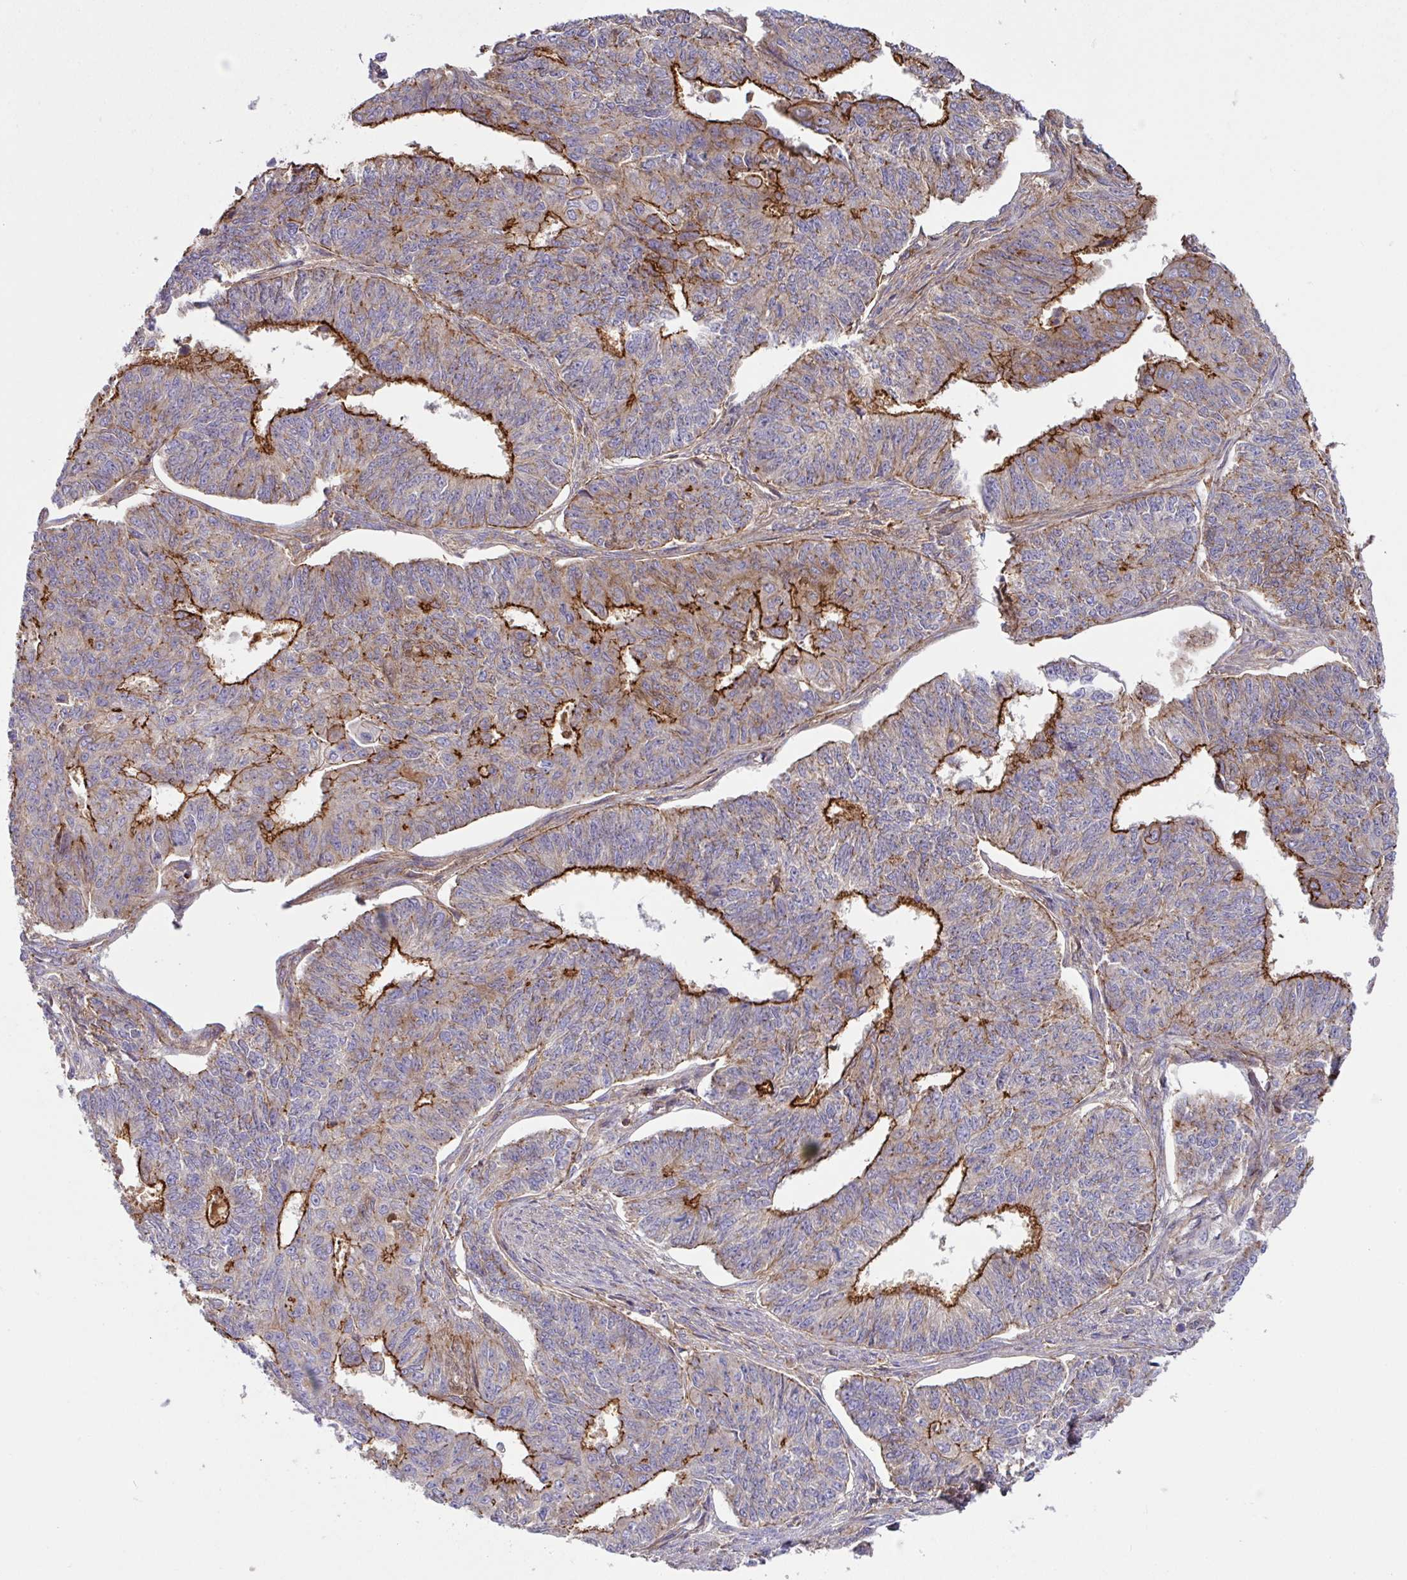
{"staining": {"intensity": "strong", "quantity": "25%-75%", "location": "cytoplasmic/membranous"}, "tissue": "endometrial cancer", "cell_type": "Tumor cells", "image_type": "cancer", "snomed": [{"axis": "morphology", "description": "Adenocarcinoma, NOS"}, {"axis": "topography", "description": "Endometrium"}], "caption": "This image shows immunohistochemistry staining of human endometrial cancer (adenocarcinoma), with high strong cytoplasmic/membranous positivity in about 25%-75% of tumor cells.", "gene": "RIC1", "patient": {"sex": "female", "age": 32}}